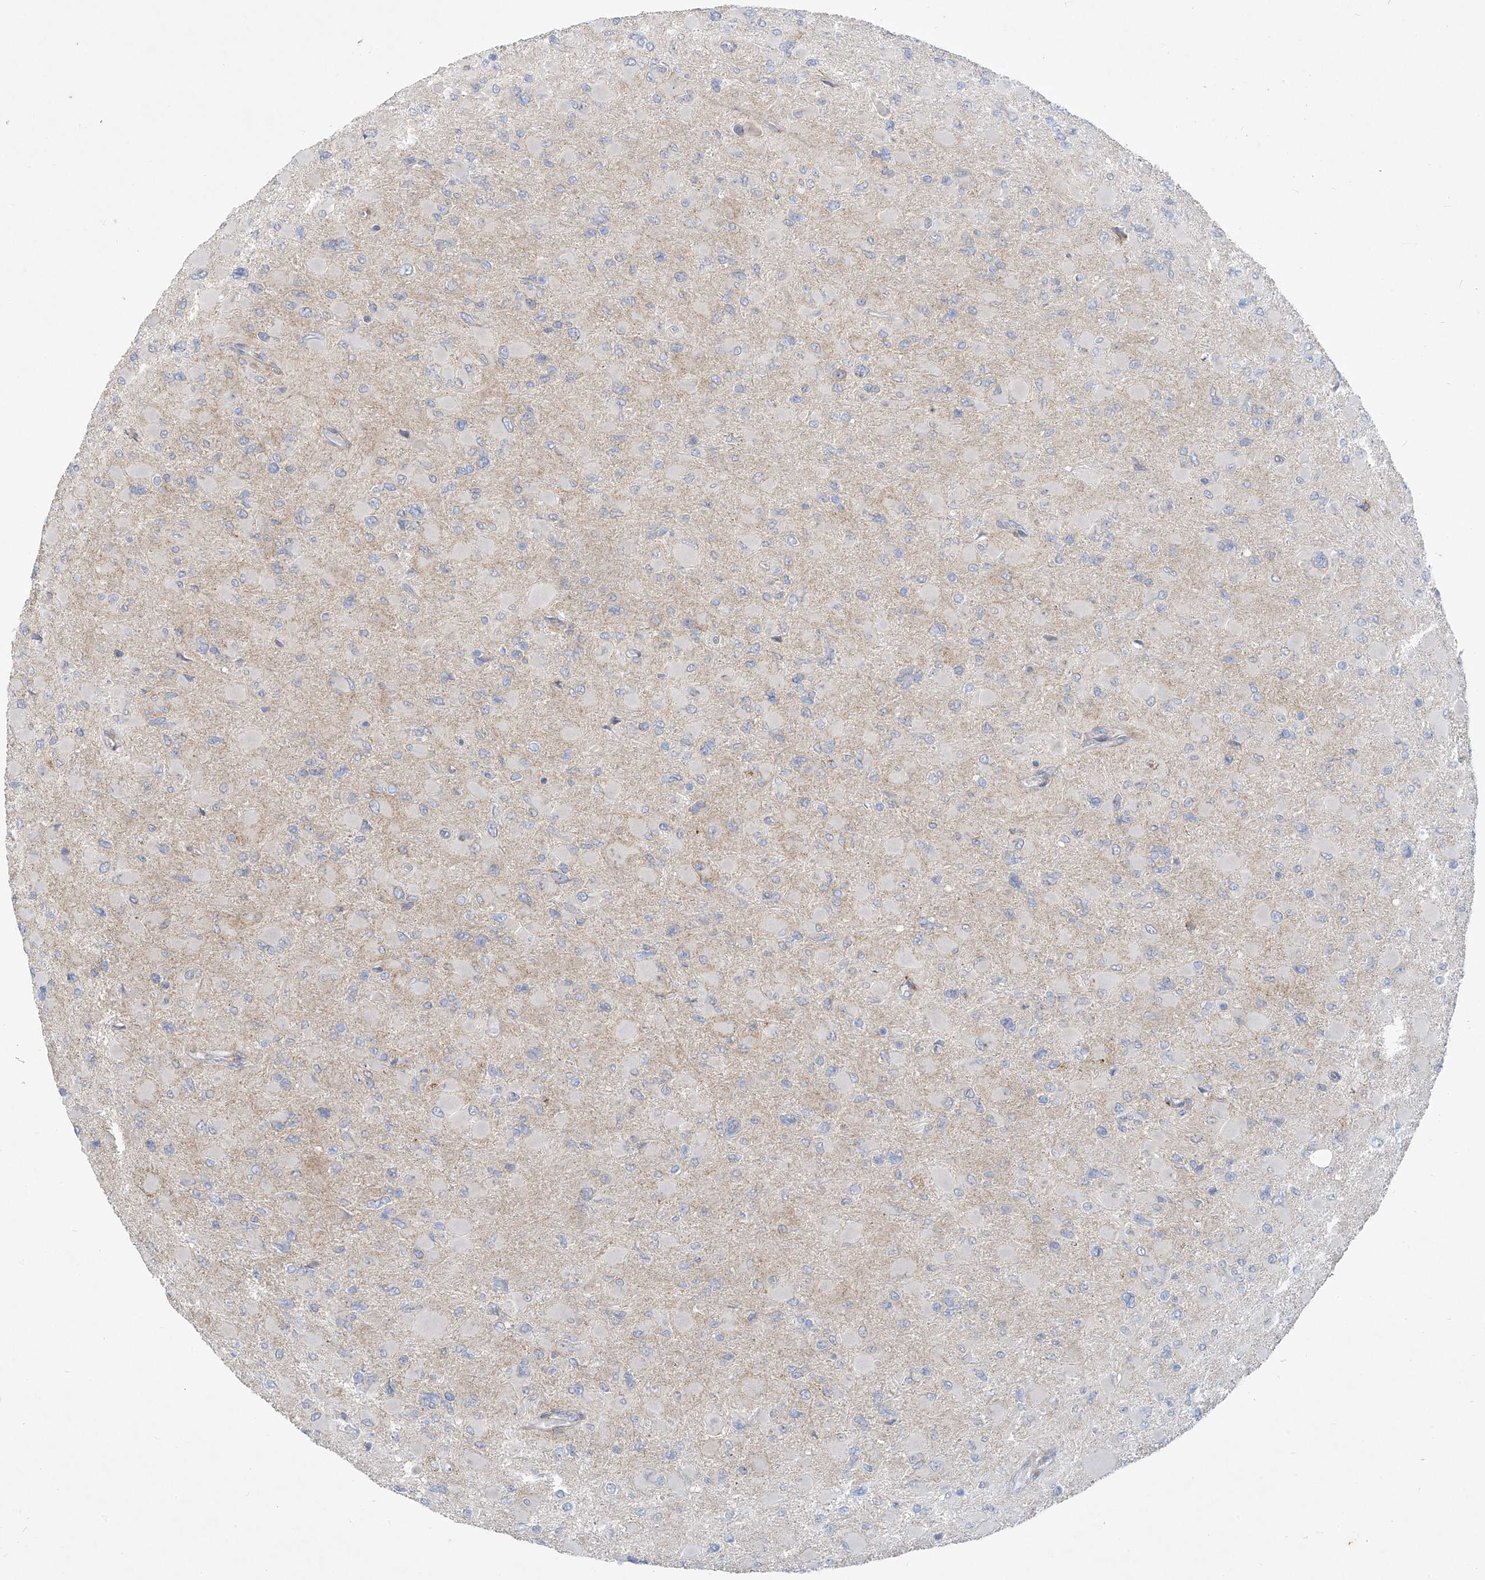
{"staining": {"intensity": "negative", "quantity": "none", "location": "none"}, "tissue": "glioma", "cell_type": "Tumor cells", "image_type": "cancer", "snomed": [{"axis": "morphology", "description": "Glioma, malignant, High grade"}, {"axis": "topography", "description": "Cerebral cortex"}], "caption": "Histopathology image shows no protein staining in tumor cells of malignant glioma (high-grade) tissue.", "gene": "KRTAP25-1", "patient": {"sex": "female", "age": 36}}